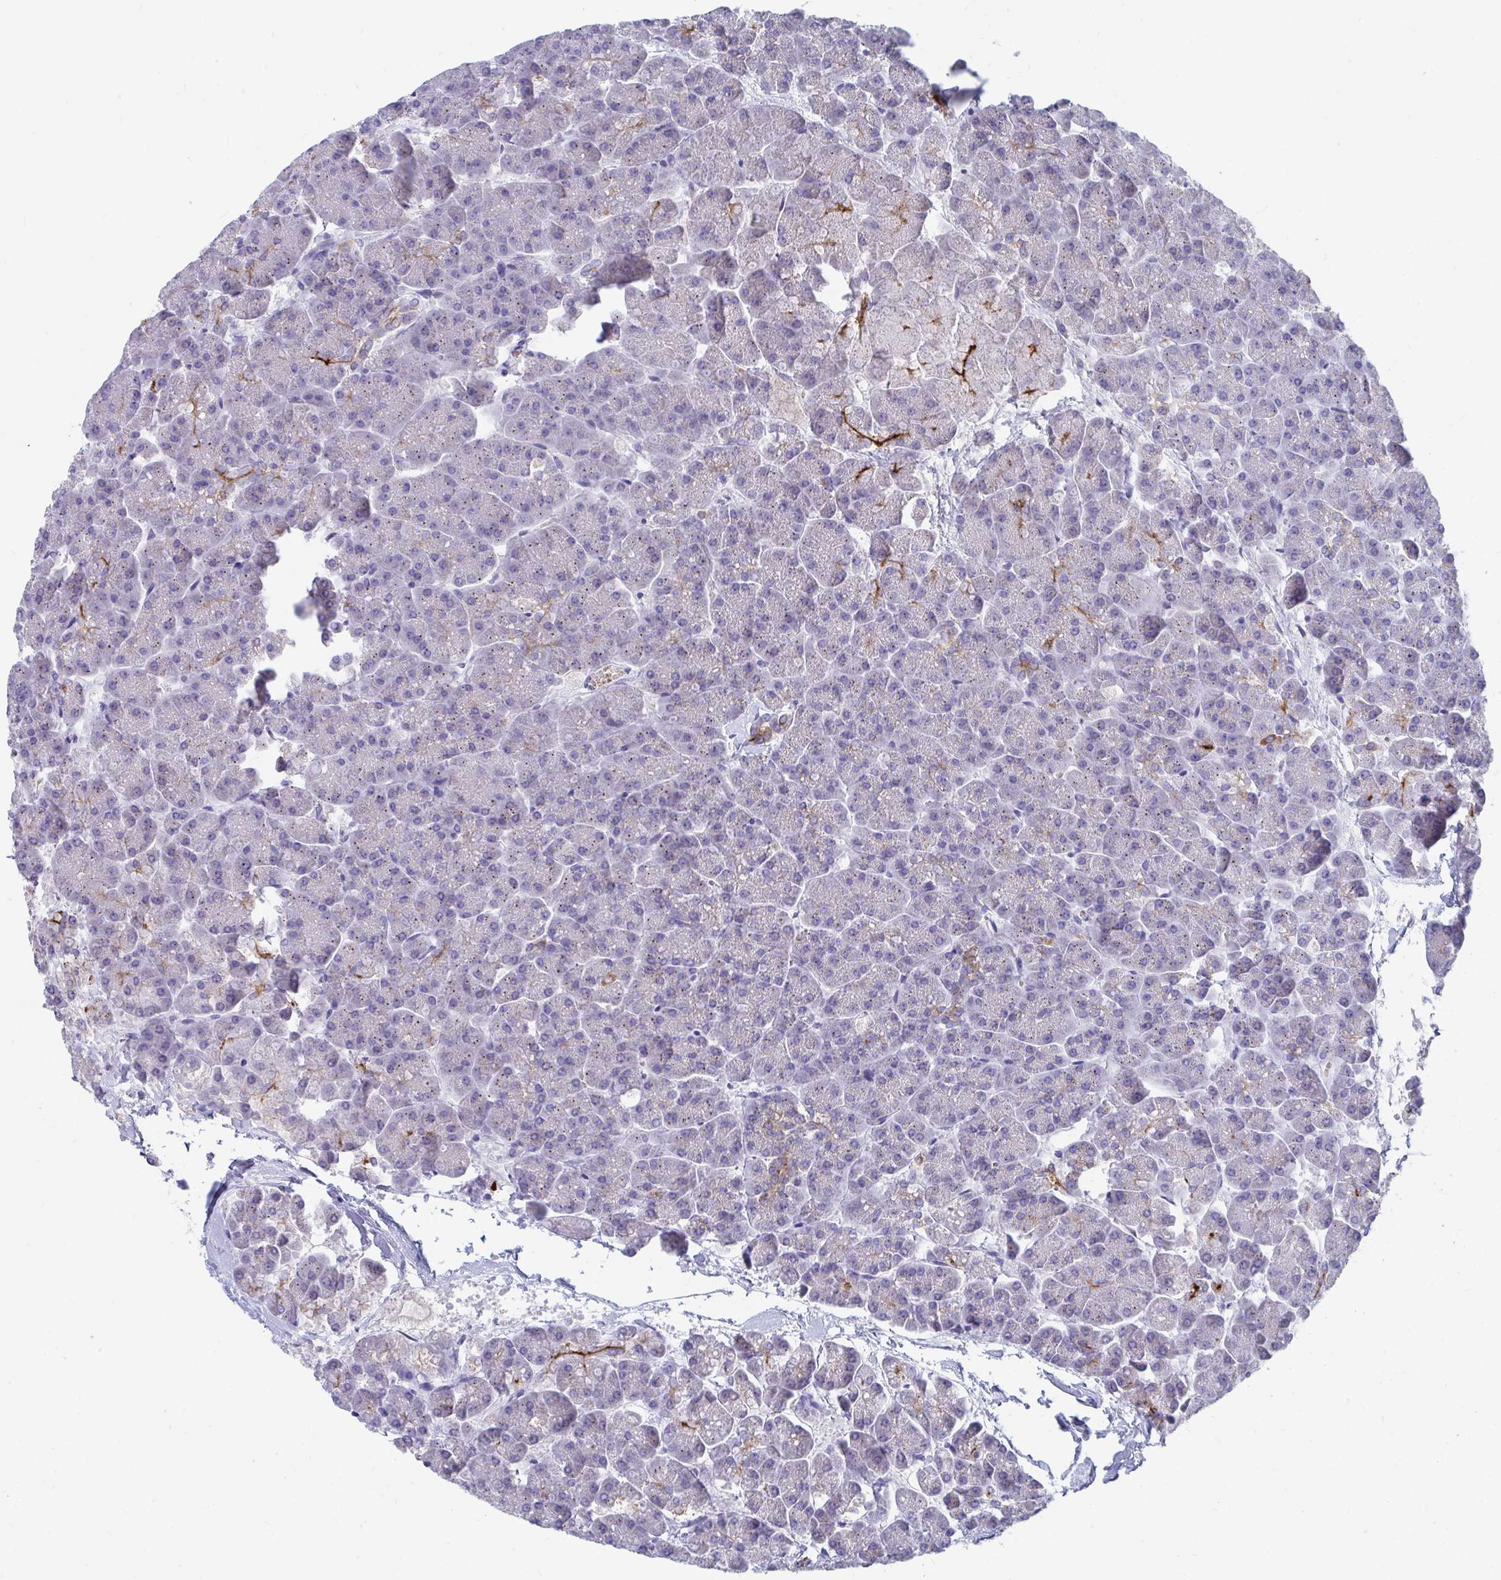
{"staining": {"intensity": "strong", "quantity": "<25%", "location": "cytoplasmic/membranous"}, "tissue": "pancreas", "cell_type": "Exocrine glandular cells", "image_type": "normal", "snomed": [{"axis": "morphology", "description": "Normal tissue, NOS"}, {"axis": "topography", "description": "Pancreas"}, {"axis": "topography", "description": "Peripheral nerve tissue"}], "caption": "Protein expression analysis of normal pancreas demonstrates strong cytoplasmic/membranous positivity in about <25% of exocrine glandular cells. Nuclei are stained in blue.", "gene": "TMPRSS2", "patient": {"sex": "male", "age": 54}}